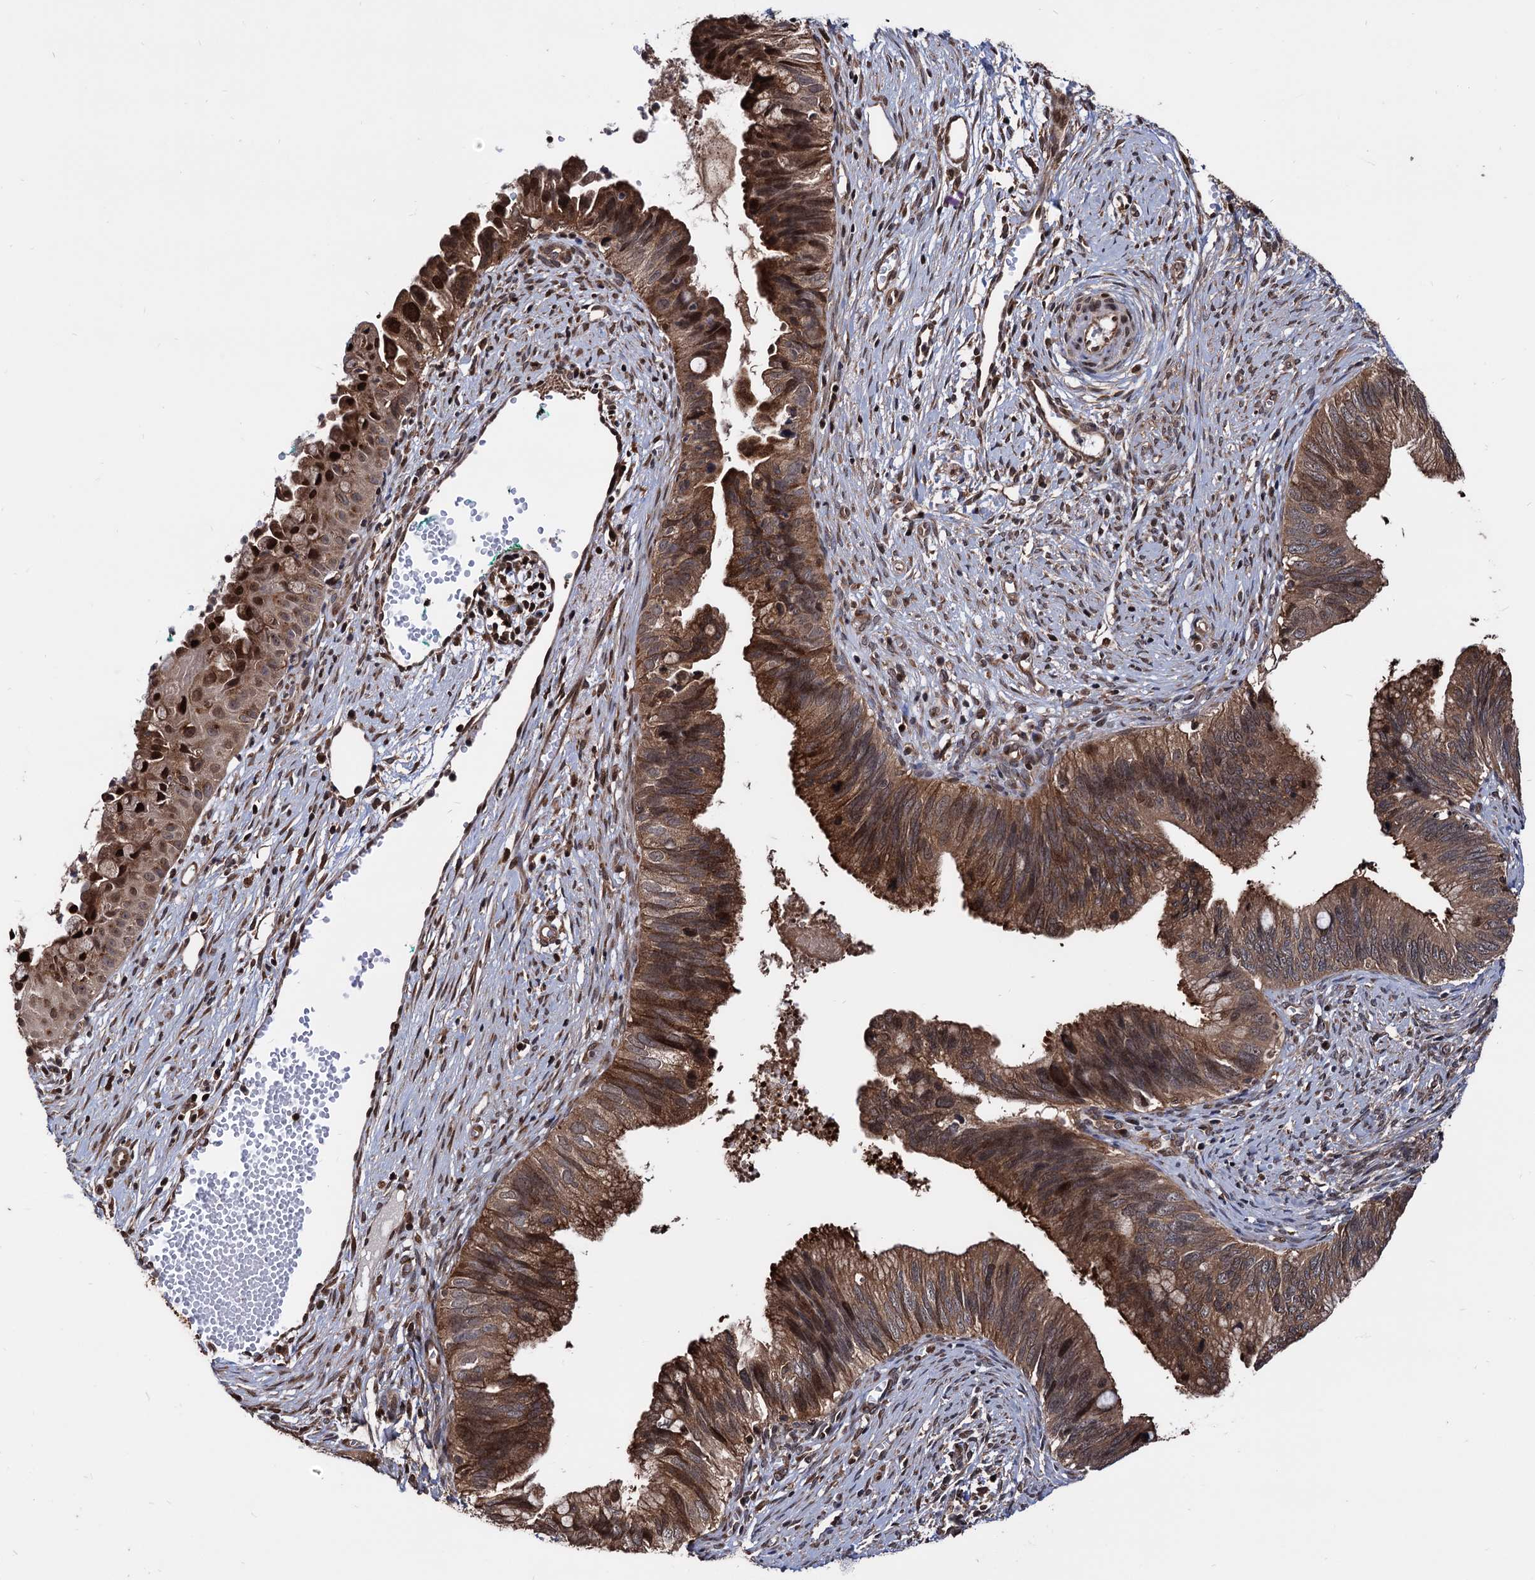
{"staining": {"intensity": "strong", "quantity": ">75%", "location": "cytoplasmic/membranous,nuclear"}, "tissue": "cervical cancer", "cell_type": "Tumor cells", "image_type": "cancer", "snomed": [{"axis": "morphology", "description": "Adenocarcinoma, NOS"}, {"axis": "topography", "description": "Cervix"}], "caption": "Brown immunohistochemical staining in cervical cancer shows strong cytoplasmic/membranous and nuclear positivity in about >75% of tumor cells.", "gene": "ANKRD12", "patient": {"sex": "female", "age": 42}}